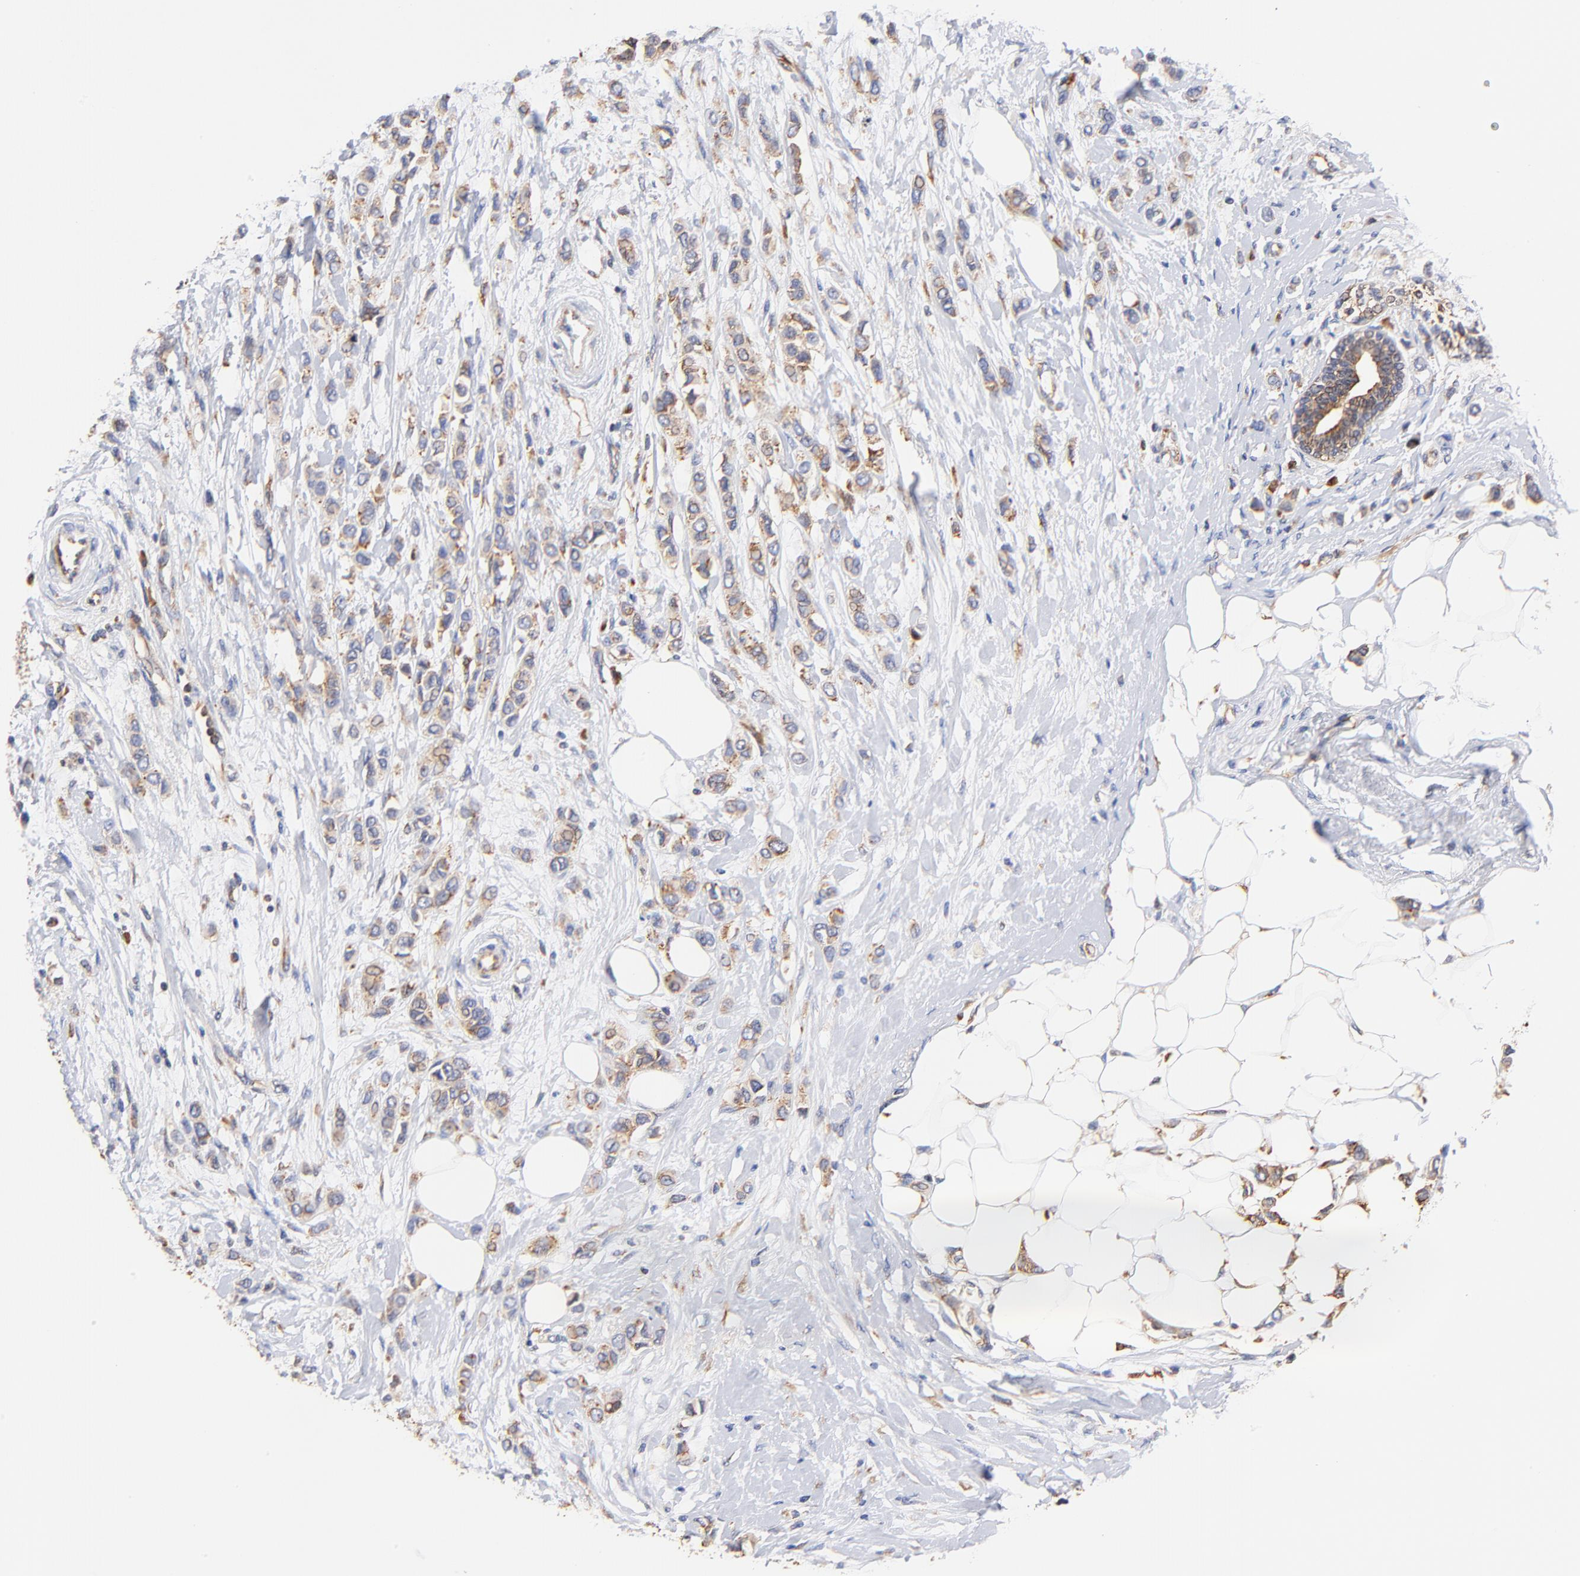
{"staining": {"intensity": "moderate", "quantity": ">75%", "location": "cytoplasmic/membranous"}, "tissue": "breast cancer", "cell_type": "Tumor cells", "image_type": "cancer", "snomed": [{"axis": "morphology", "description": "Lobular carcinoma"}, {"axis": "topography", "description": "Breast"}], "caption": "A histopathology image of human breast cancer stained for a protein displays moderate cytoplasmic/membranous brown staining in tumor cells.", "gene": "RPL27", "patient": {"sex": "female", "age": 51}}